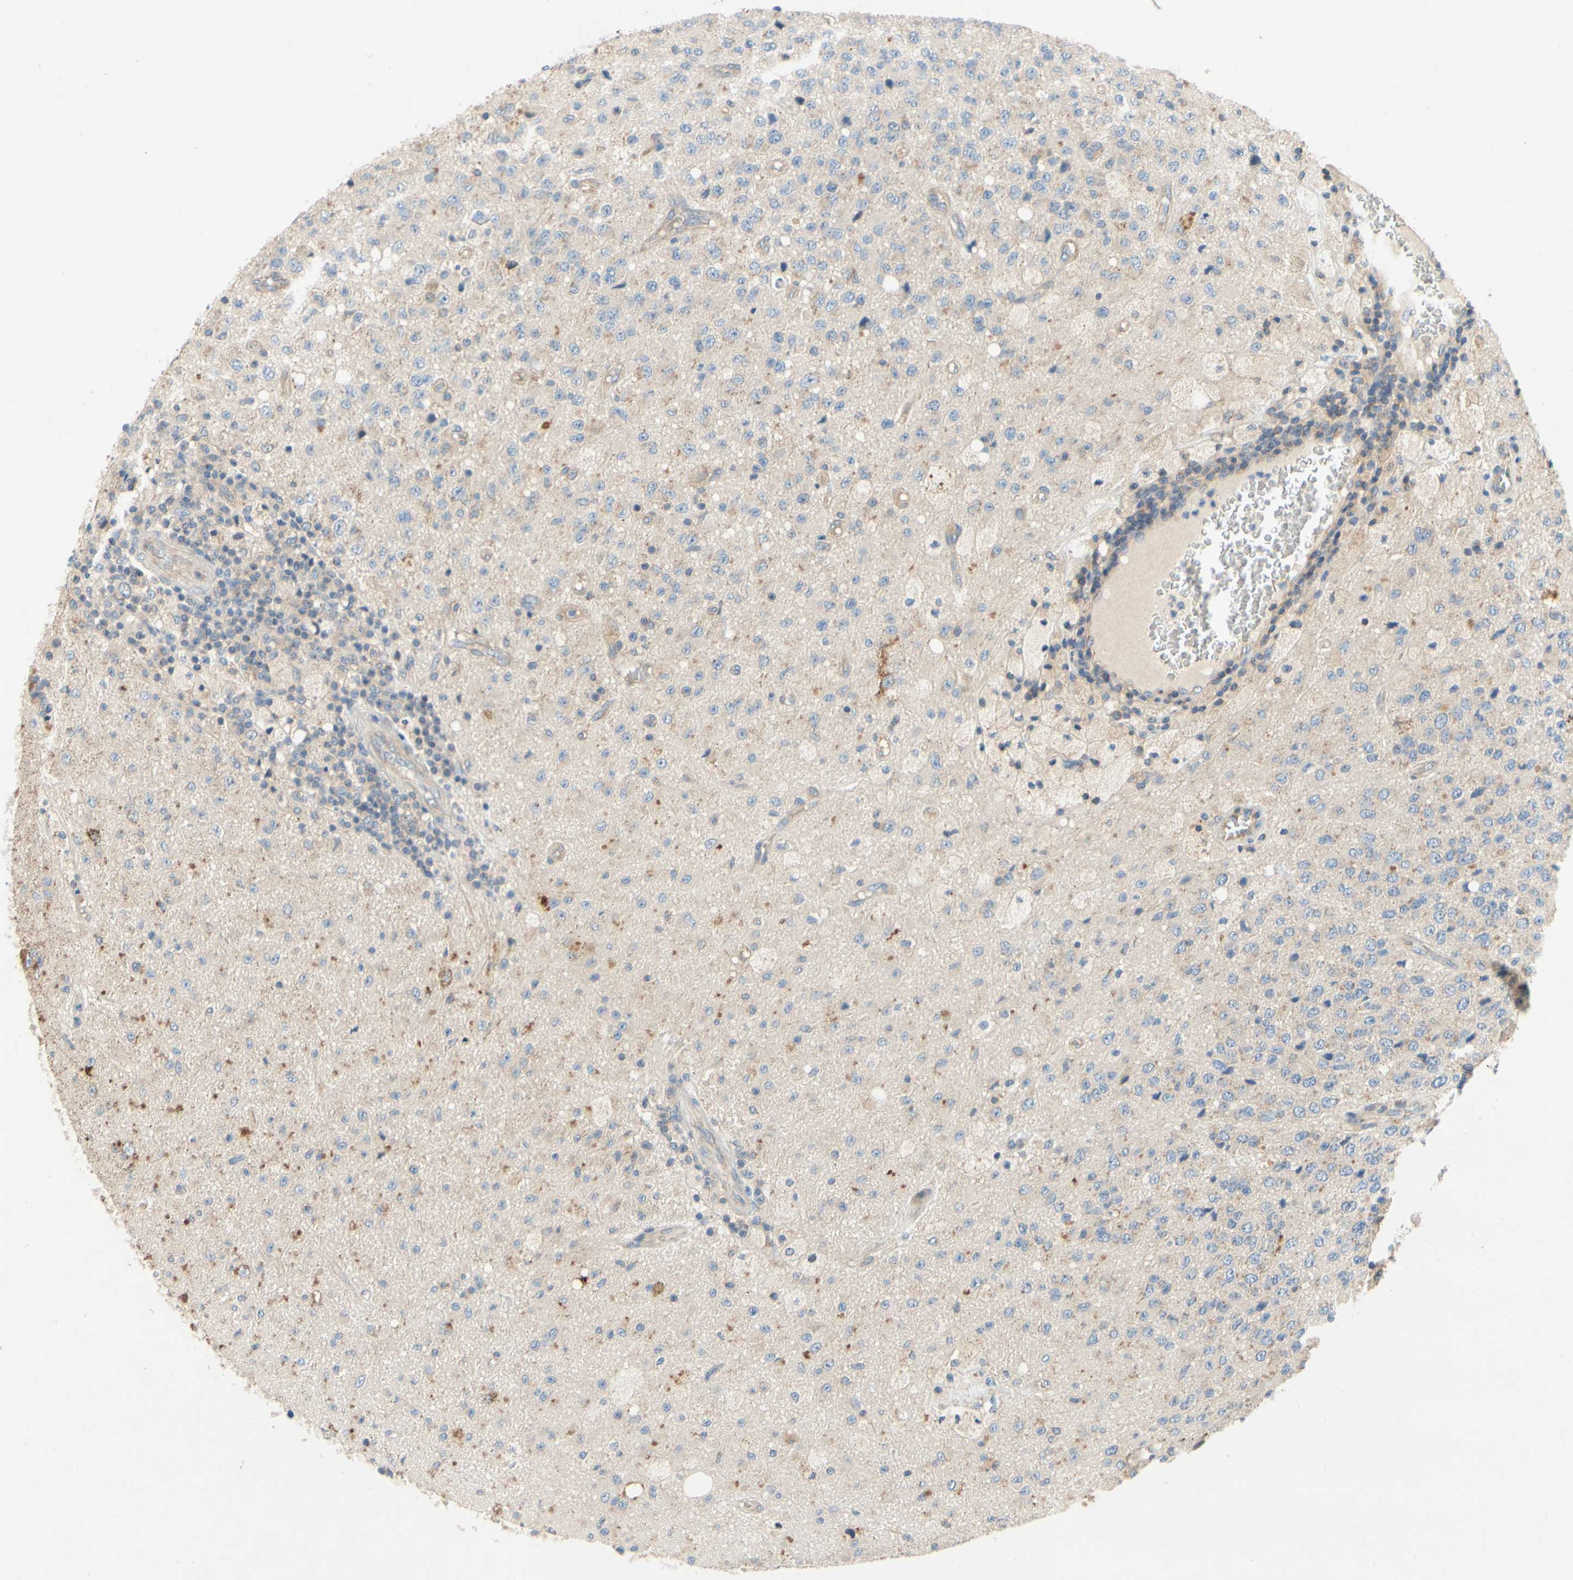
{"staining": {"intensity": "moderate", "quantity": "25%-75%", "location": "cytoplasmic/membranous"}, "tissue": "glioma", "cell_type": "Tumor cells", "image_type": "cancer", "snomed": [{"axis": "morphology", "description": "Glioma, malignant, High grade"}, {"axis": "topography", "description": "pancreas cauda"}], "caption": "Immunohistochemical staining of malignant high-grade glioma exhibits medium levels of moderate cytoplasmic/membranous expression in approximately 25%-75% of tumor cells.", "gene": "KLHDC8B", "patient": {"sex": "male", "age": 60}}